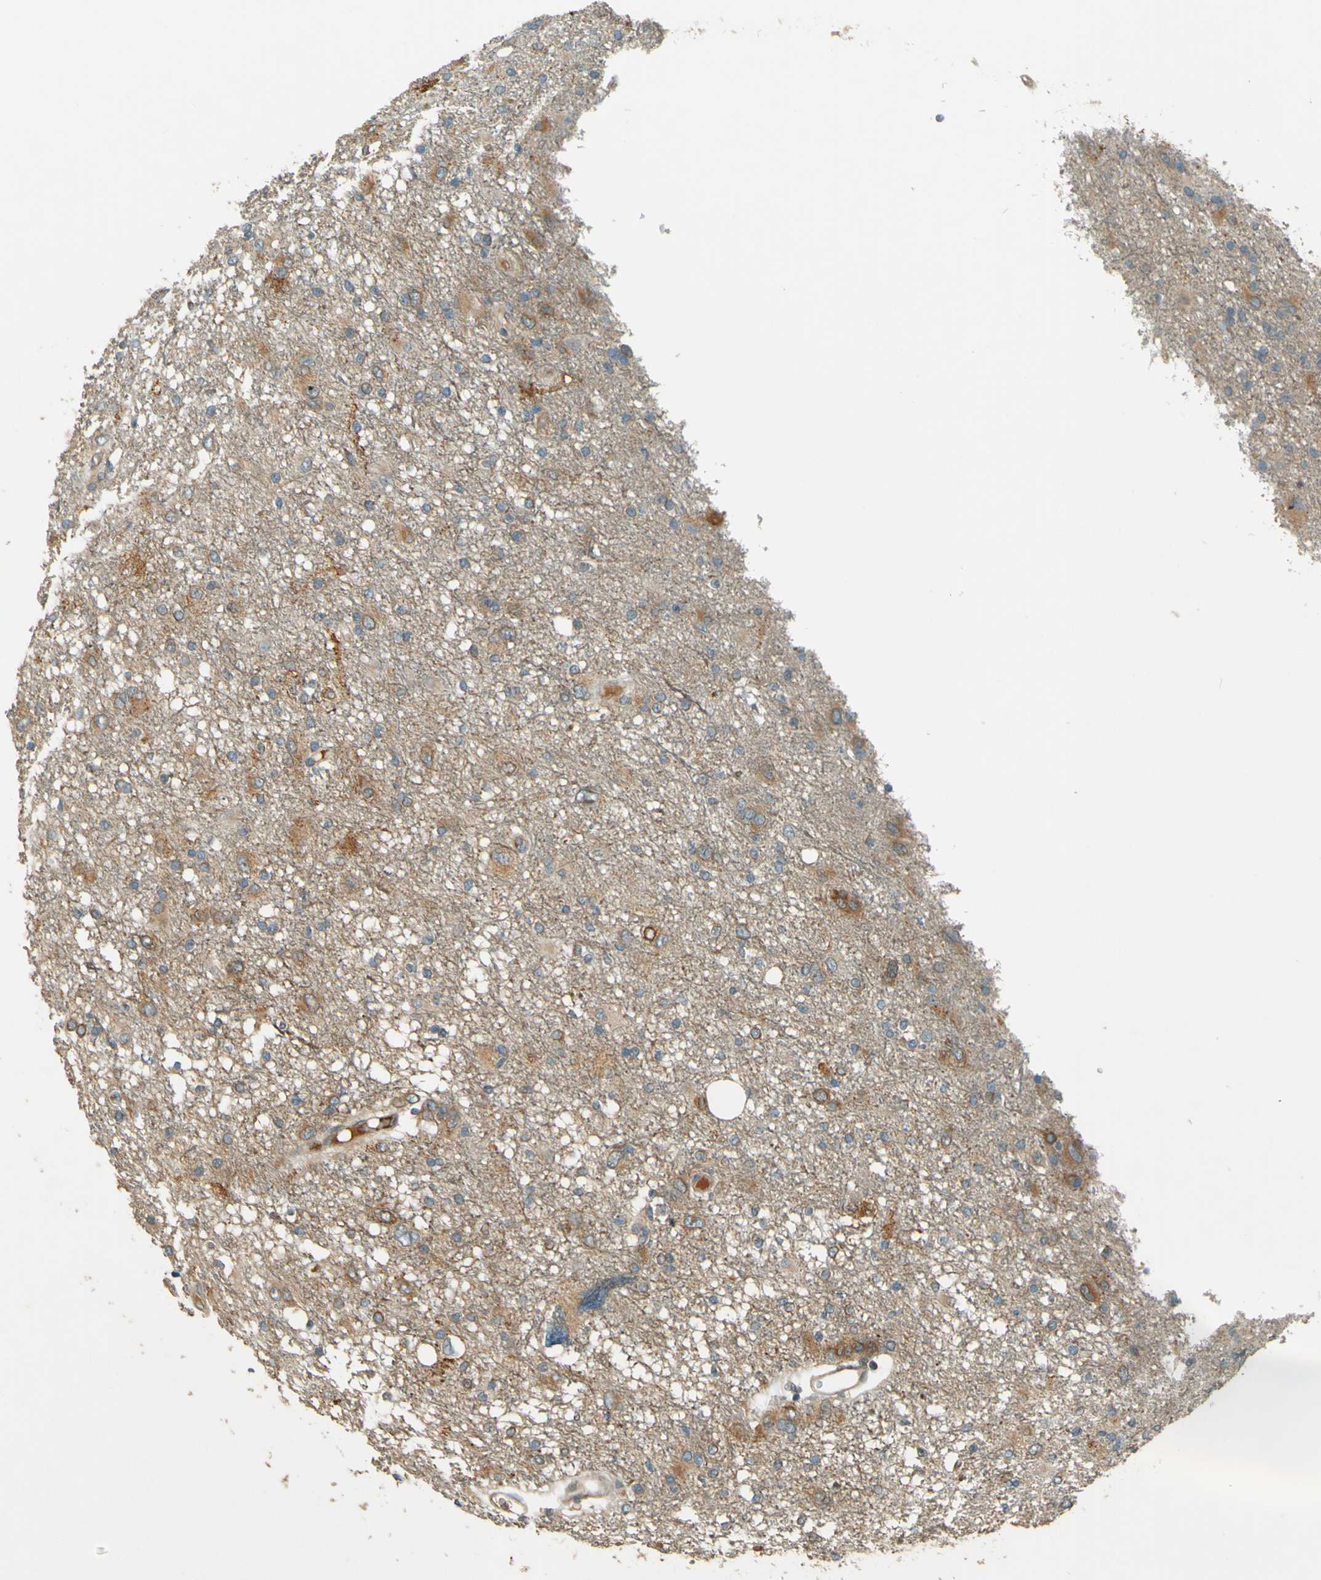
{"staining": {"intensity": "weak", "quantity": "25%-75%", "location": "cytoplasmic/membranous"}, "tissue": "glioma", "cell_type": "Tumor cells", "image_type": "cancer", "snomed": [{"axis": "morphology", "description": "Glioma, malignant, High grade"}, {"axis": "topography", "description": "Brain"}], "caption": "Protein expression by IHC reveals weak cytoplasmic/membranous expression in approximately 25%-75% of tumor cells in glioma.", "gene": "LPCAT1", "patient": {"sex": "female", "age": 59}}